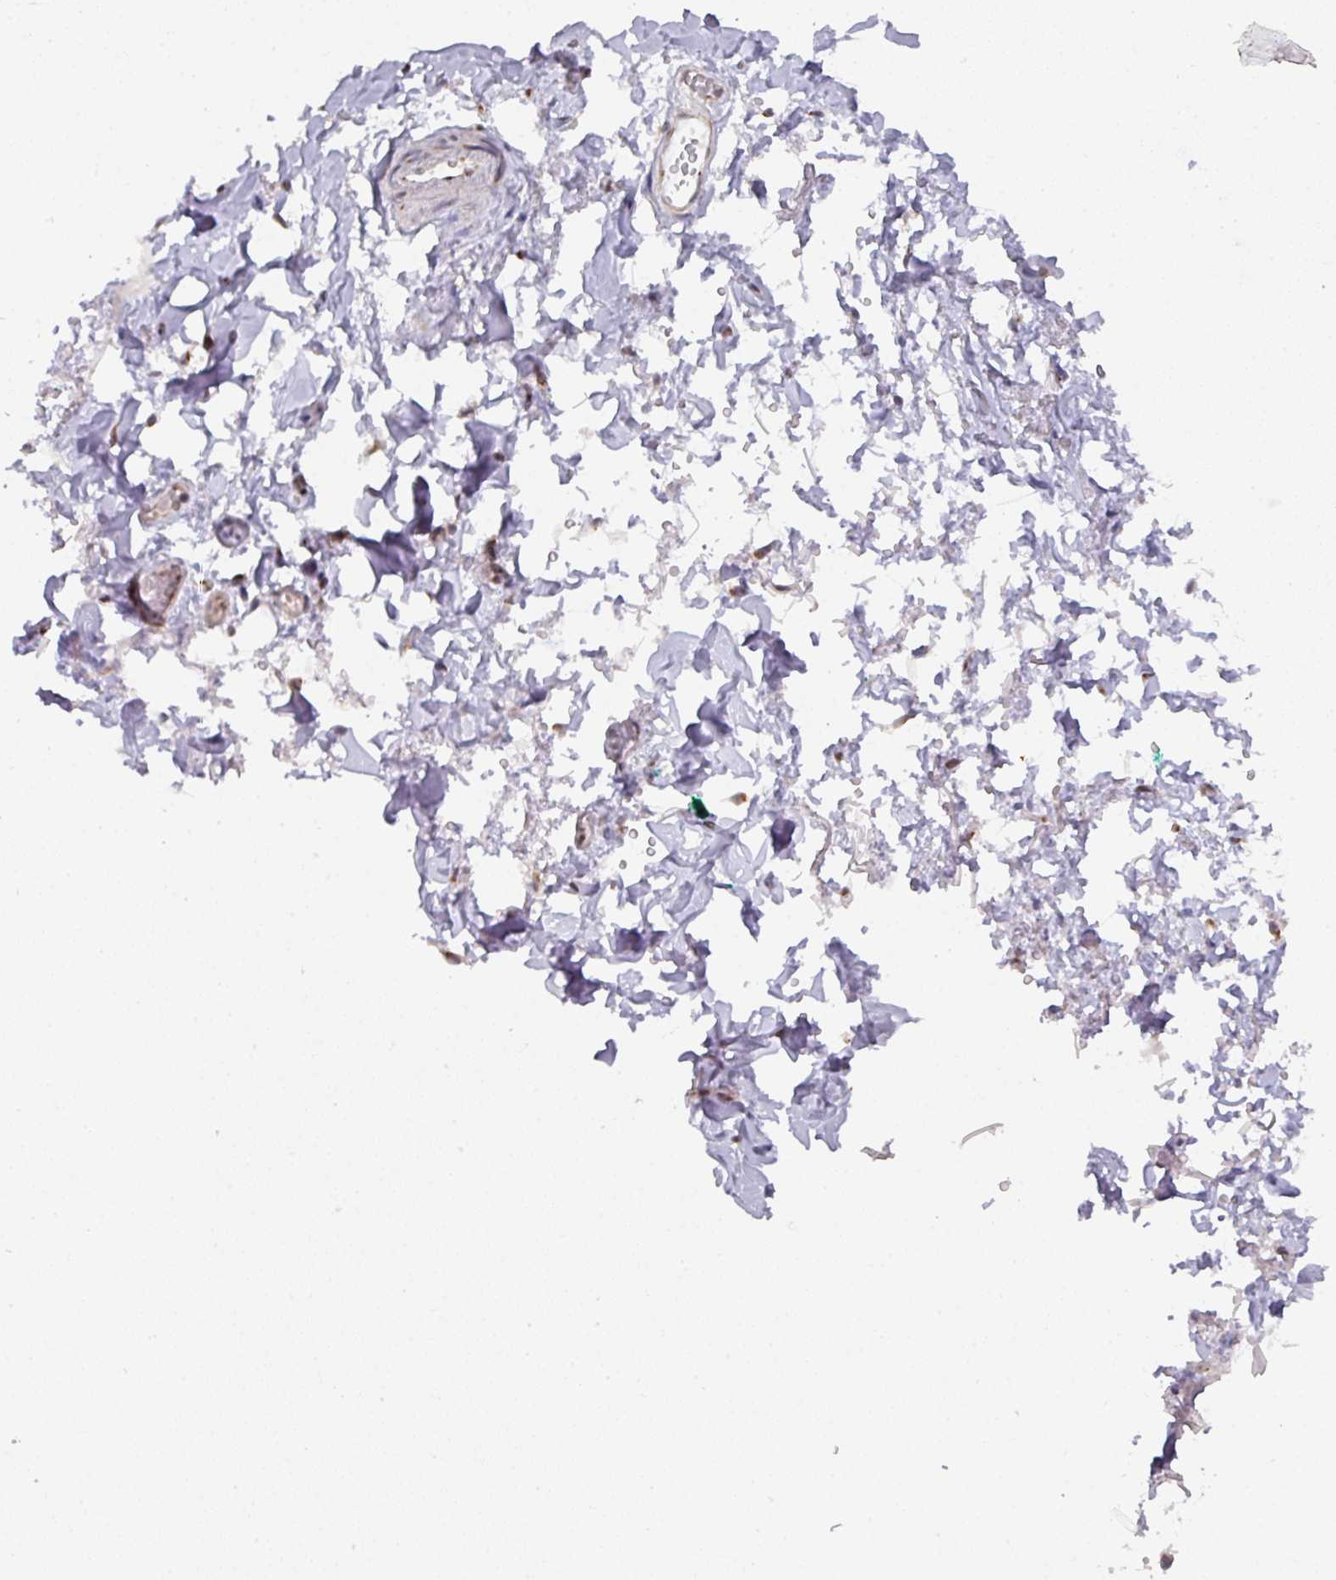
{"staining": {"intensity": "negative", "quantity": "none", "location": "none"}, "tissue": "adipose tissue", "cell_type": "Adipocytes", "image_type": "normal", "snomed": [{"axis": "morphology", "description": "Normal tissue, NOS"}, {"axis": "topography", "description": "Vulva"}, {"axis": "topography", "description": "Vagina"}, {"axis": "topography", "description": "Peripheral nerve tissue"}], "caption": "The photomicrograph reveals no staining of adipocytes in normal adipose tissue. Nuclei are stained in blue.", "gene": "C18orf25", "patient": {"sex": "female", "age": 66}}